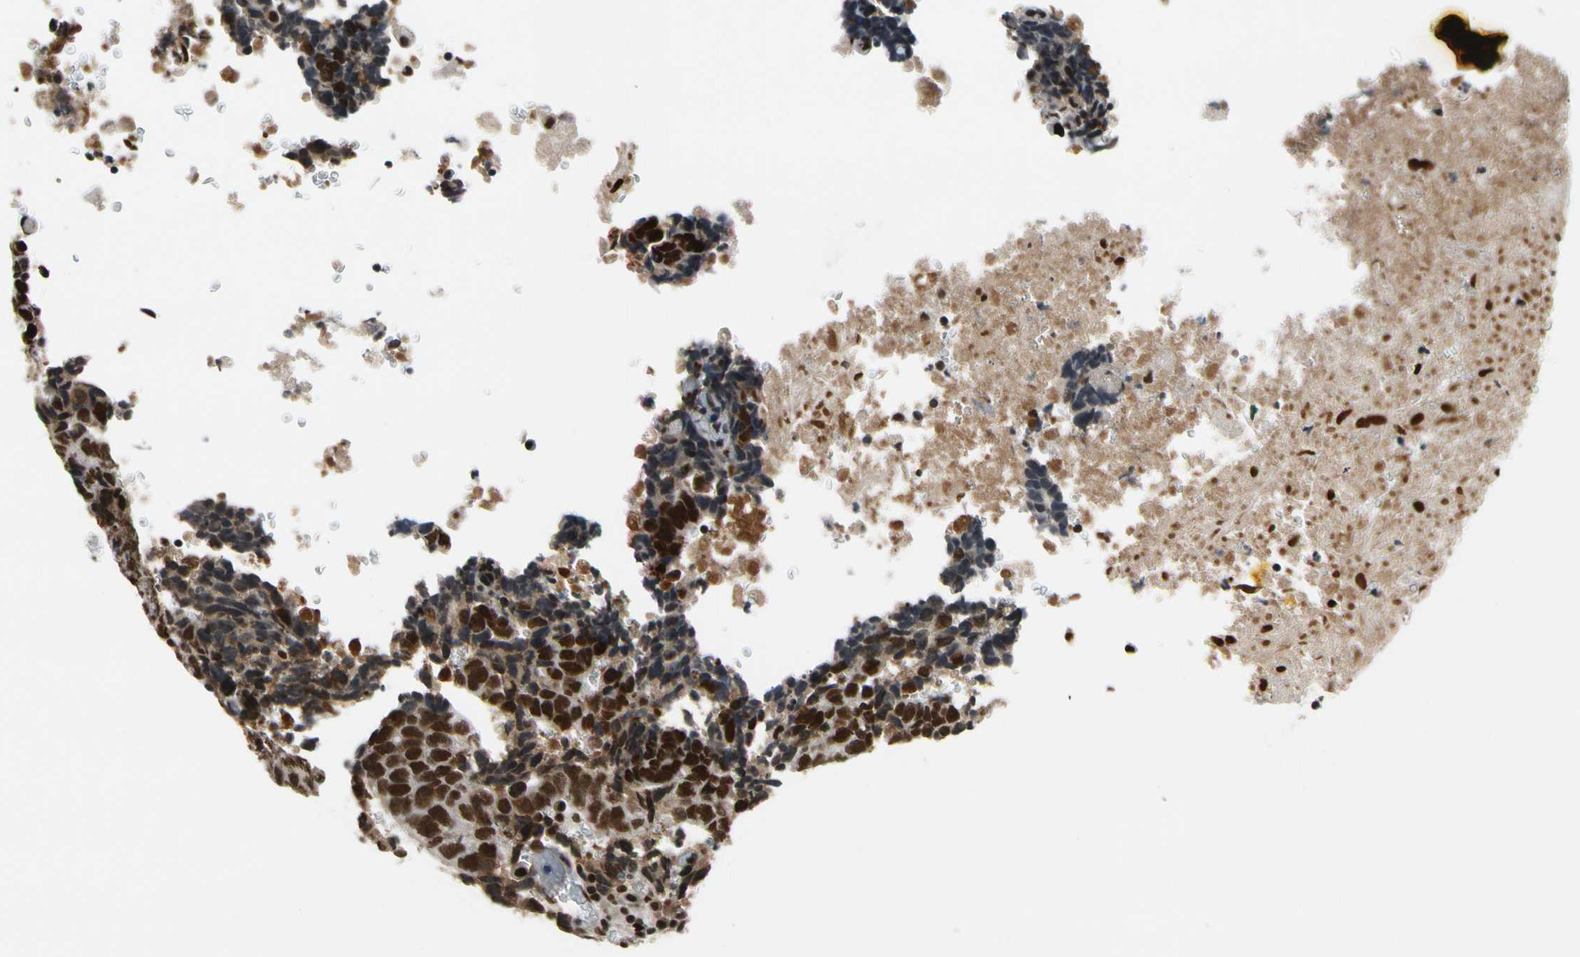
{"staining": {"intensity": "strong", "quantity": ">75%", "location": "nuclear"}, "tissue": "testis cancer", "cell_type": "Tumor cells", "image_type": "cancer", "snomed": [{"axis": "morphology", "description": "Necrosis, NOS"}, {"axis": "morphology", "description": "Carcinoma, Embryonal, NOS"}, {"axis": "topography", "description": "Testis"}], "caption": "Immunohistochemical staining of human testis cancer exhibits strong nuclear protein staining in approximately >75% of tumor cells.", "gene": "RECQL", "patient": {"sex": "male", "age": 19}}